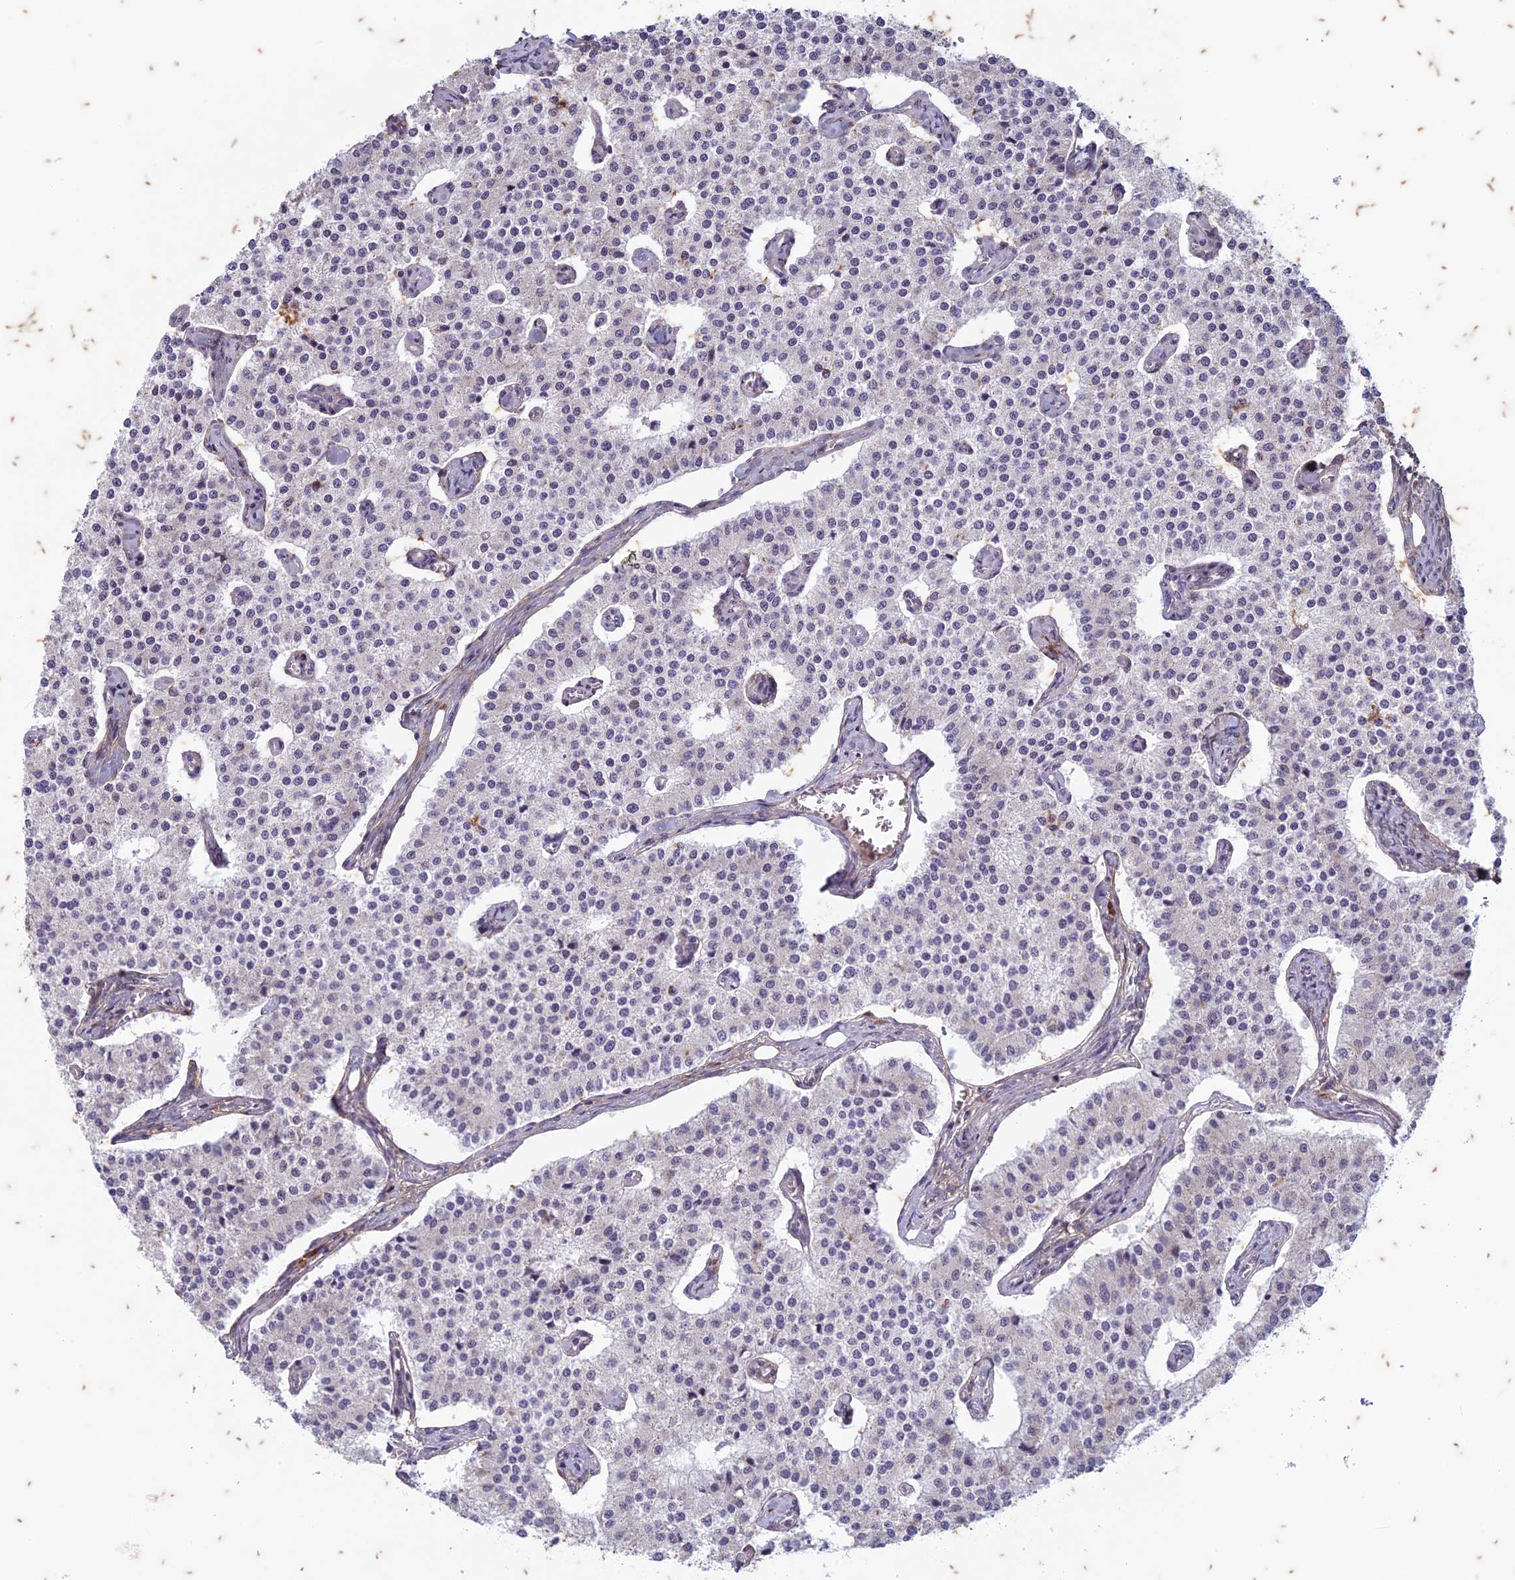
{"staining": {"intensity": "negative", "quantity": "none", "location": "none"}, "tissue": "carcinoid", "cell_type": "Tumor cells", "image_type": "cancer", "snomed": [{"axis": "morphology", "description": "Carcinoid, malignant, NOS"}, {"axis": "topography", "description": "Colon"}], "caption": "IHC of carcinoid demonstrates no positivity in tumor cells.", "gene": "PABPN1L", "patient": {"sex": "female", "age": 52}}